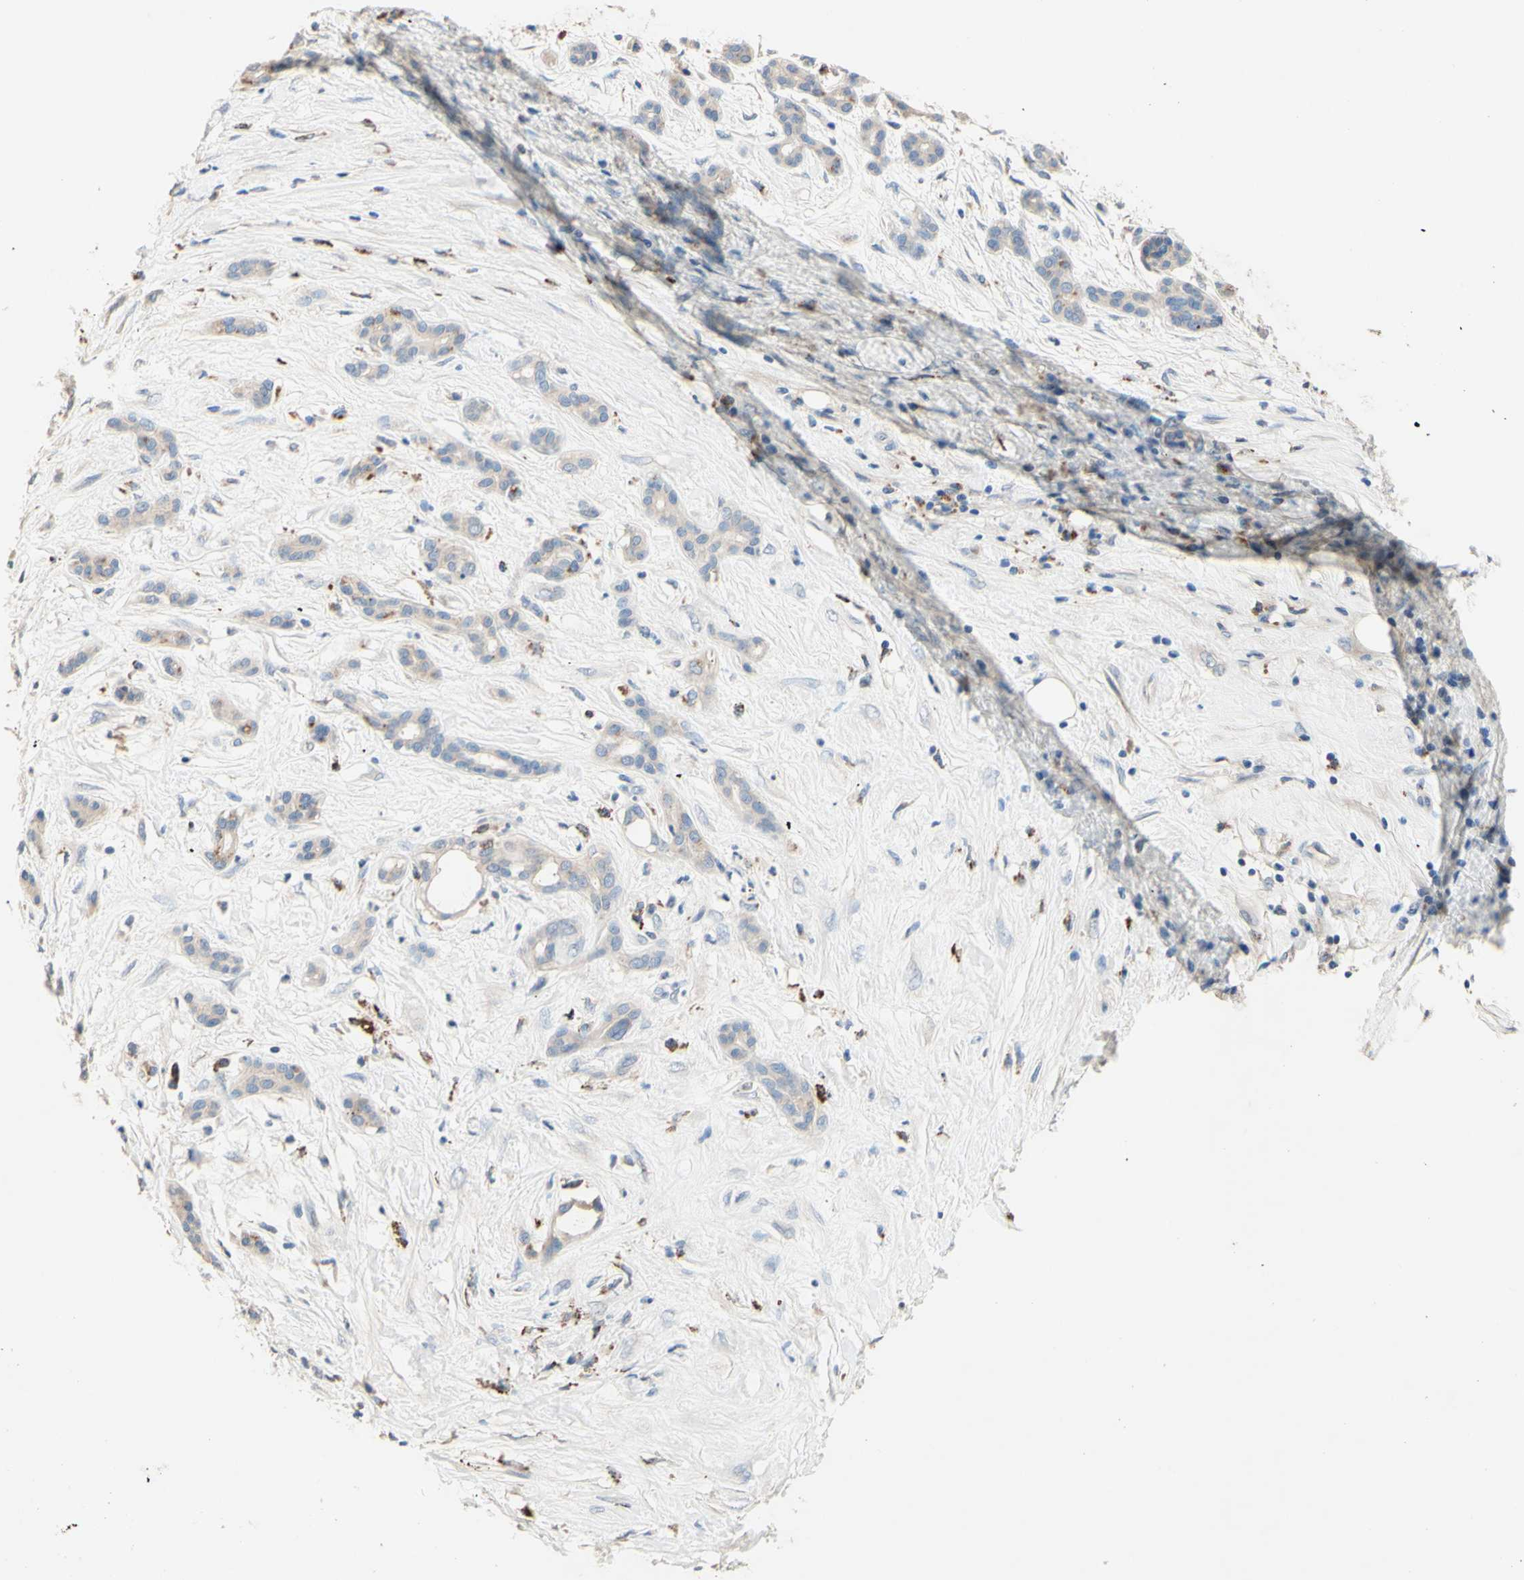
{"staining": {"intensity": "weak", "quantity": ">75%", "location": "cytoplasmic/membranous"}, "tissue": "pancreatic cancer", "cell_type": "Tumor cells", "image_type": "cancer", "snomed": [{"axis": "morphology", "description": "Adenocarcinoma, NOS"}, {"axis": "topography", "description": "Pancreas"}], "caption": "Immunohistochemistry image of pancreatic adenocarcinoma stained for a protein (brown), which shows low levels of weak cytoplasmic/membranous expression in about >75% of tumor cells.", "gene": "CDON", "patient": {"sex": "male", "age": 41}}